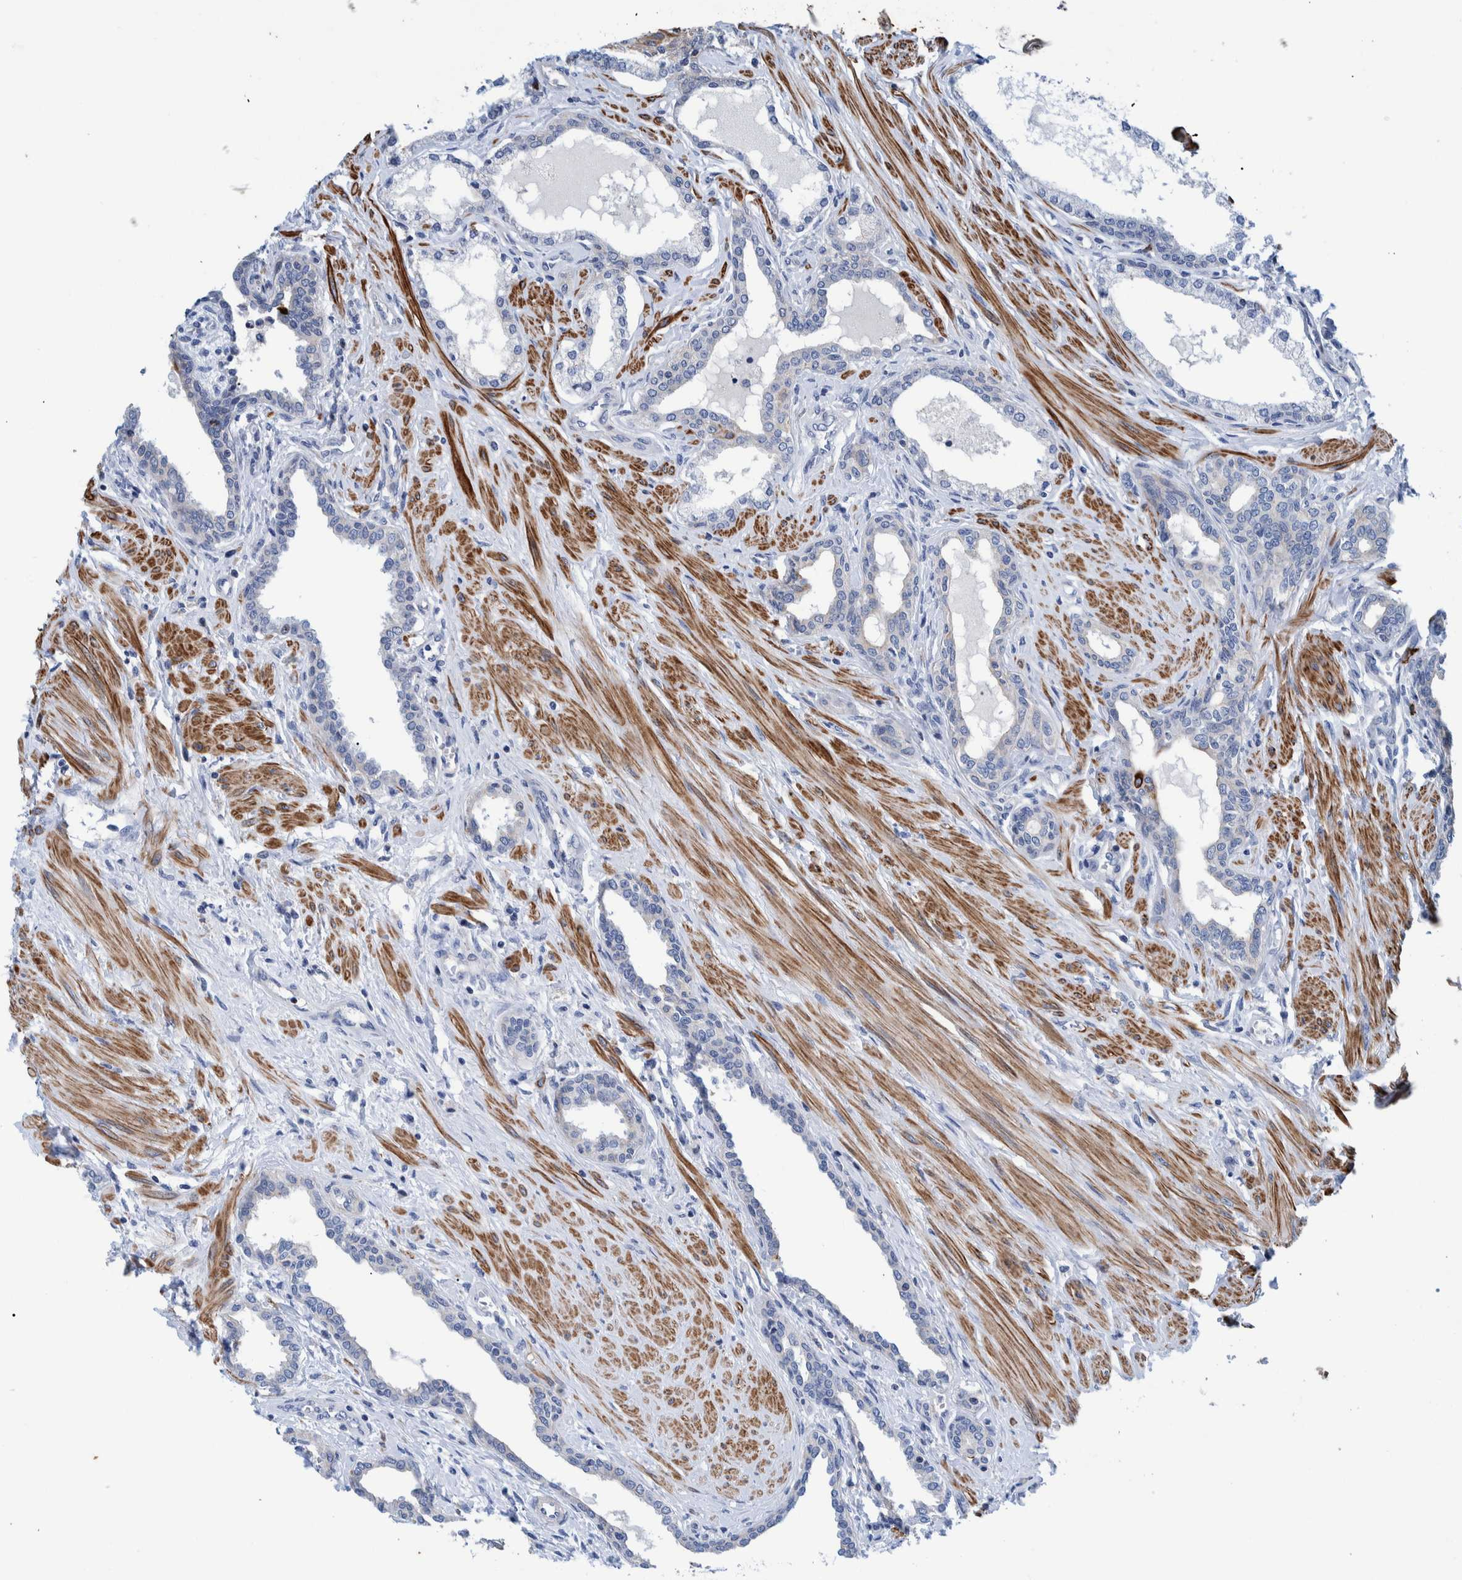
{"staining": {"intensity": "negative", "quantity": "none", "location": "none"}, "tissue": "prostate cancer", "cell_type": "Tumor cells", "image_type": "cancer", "snomed": [{"axis": "morphology", "description": "Adenocarcinoma, High grade"}, {"axis": "topography", "description": "Prostate"}], "caption": "DAB immunohistochemical staining of human prostate cancer (adenocarcinoma (high-grade)) shows no significant expression in tumor cells.", "gene": "MKS1", "patient": {"sex": "male", "age": 52}}